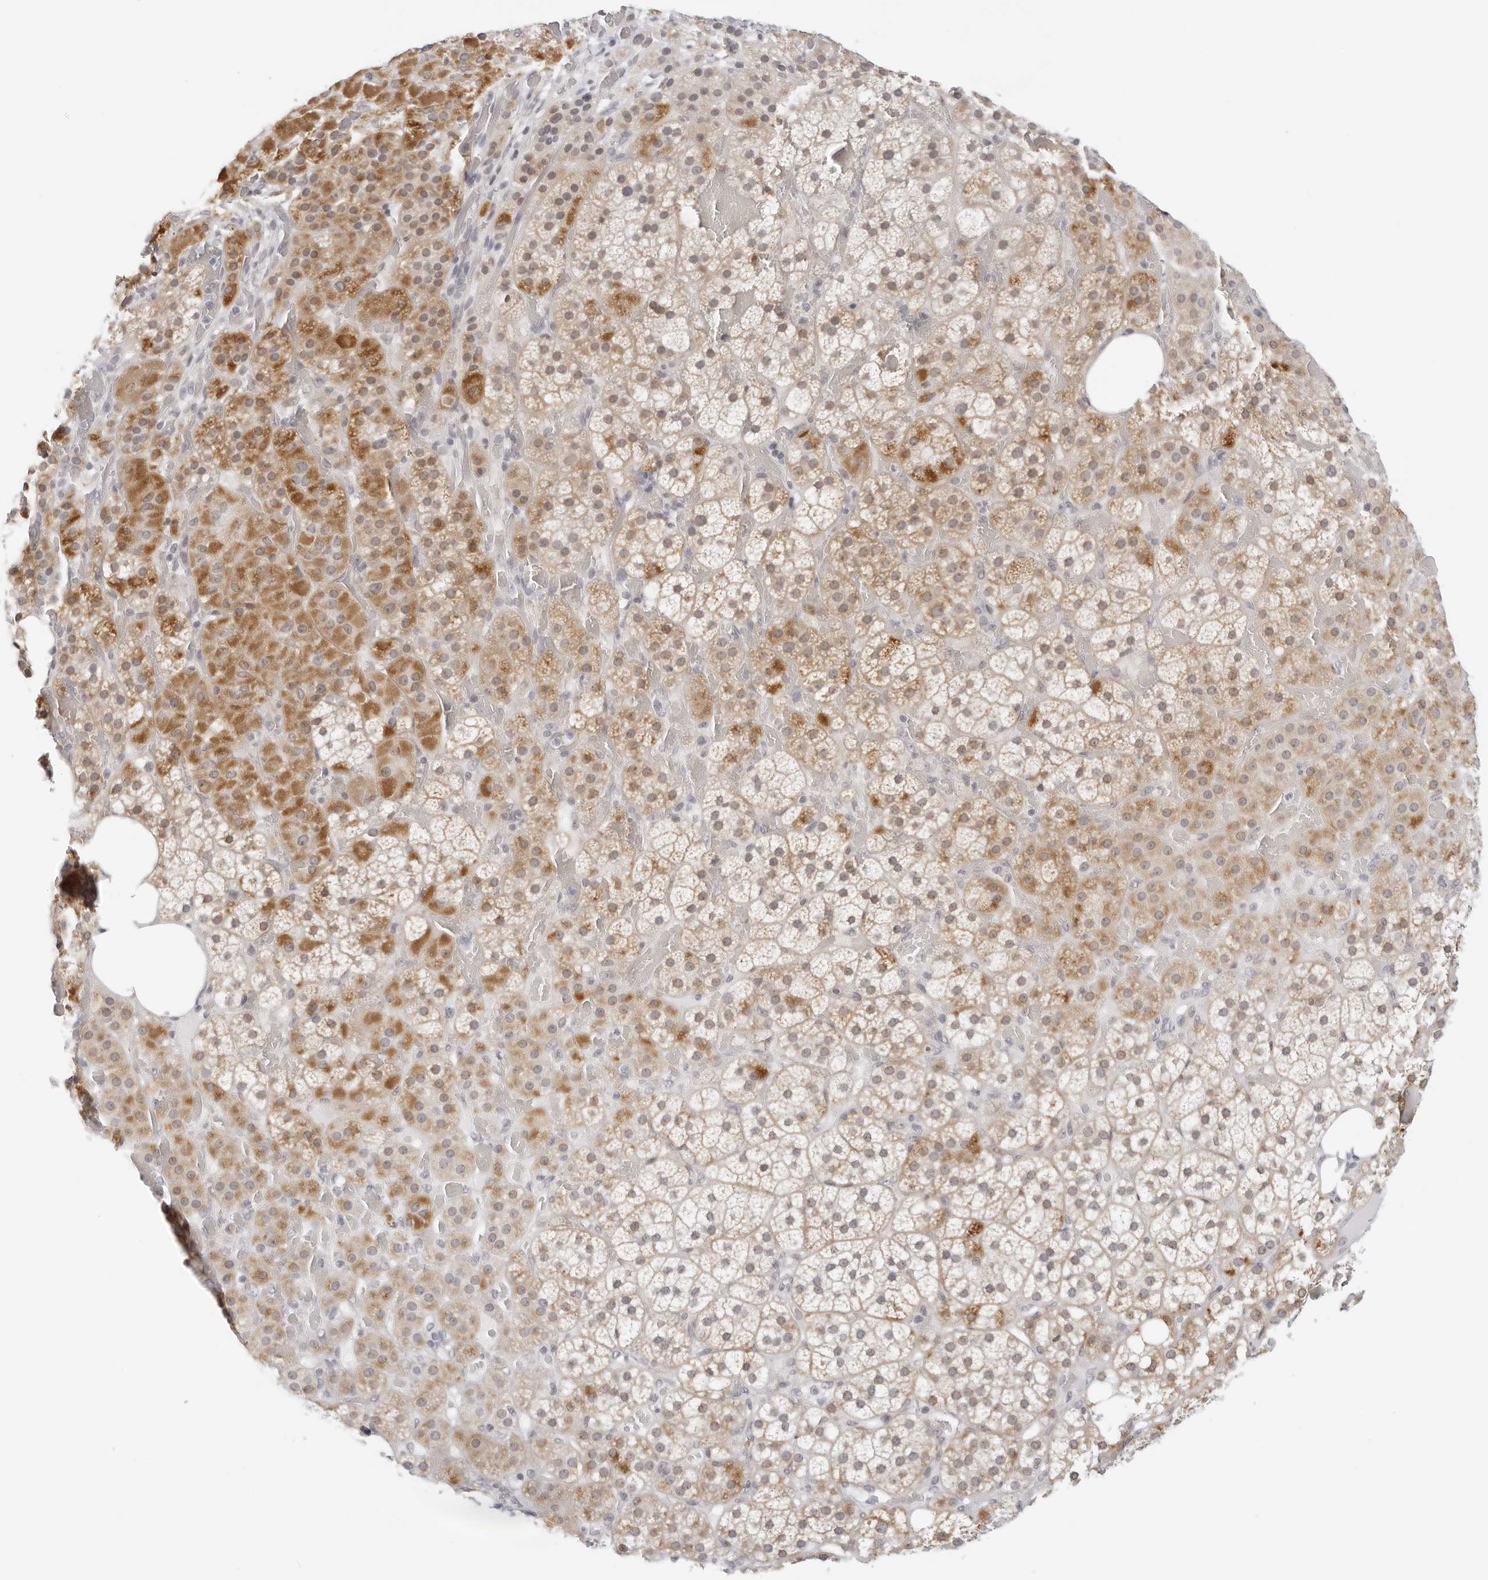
{"staining": {"intensity": "moderate", "quantity": ">75%", "location": "cytoplasmic/membranous"}, "tissue": "adrenal gland", "cell_type": "Glandular cells", "image_type": "normal", "snomed": [{"axis": "morphology", "description": "Normal tissue, NOS"}, {"axis": "topography", "description": "Adrenal gland"}], "caption": "This is an image of IHC staining of benign adrenal gland, which shows moderate staining in the cytoplasmic/membranous of glandular cells.", "gene": "CIART", "patient": {"sex": "female", "age": 59}}